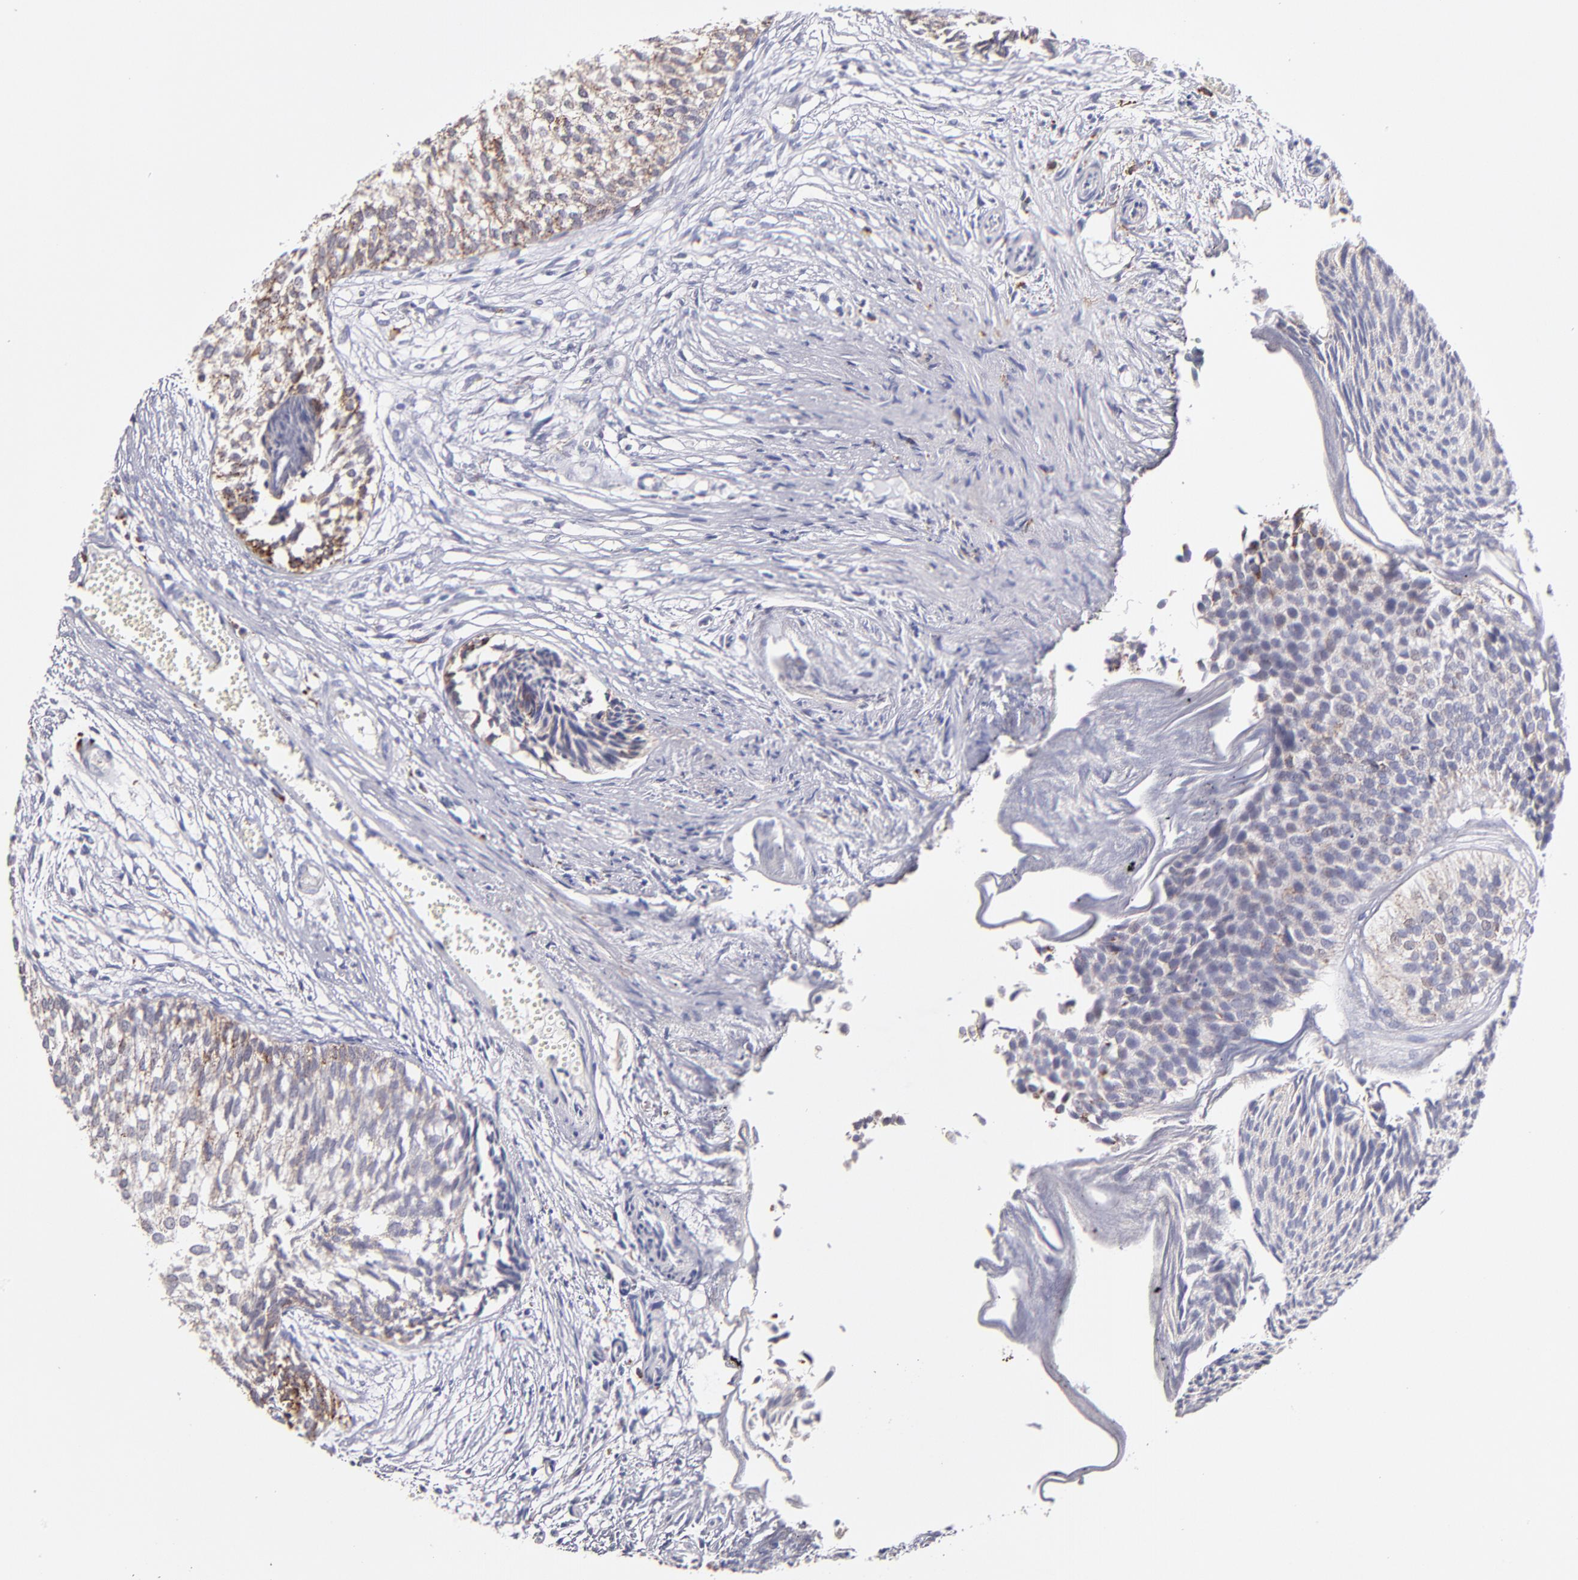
{"staining": {"intensity": "weak", "quantity": "<25%", "location": "cytoplasmic/membranous"}, "tissue": "urothelial cancer", "cell_type": "Tumor cells", "image_type": "cancer", "snomed": [{"axis": "morphology", "description": "Urothelial carcinoma, Low grade"}, {"axis": "topography", "description": "Urinary bladder"}], "caption": "A micrograph of urothelial cancer stained for a protein exhibits no brown staining in tumor cells.", "gene": "GLDC", "patient": {"sex": "male", "age": 84}}